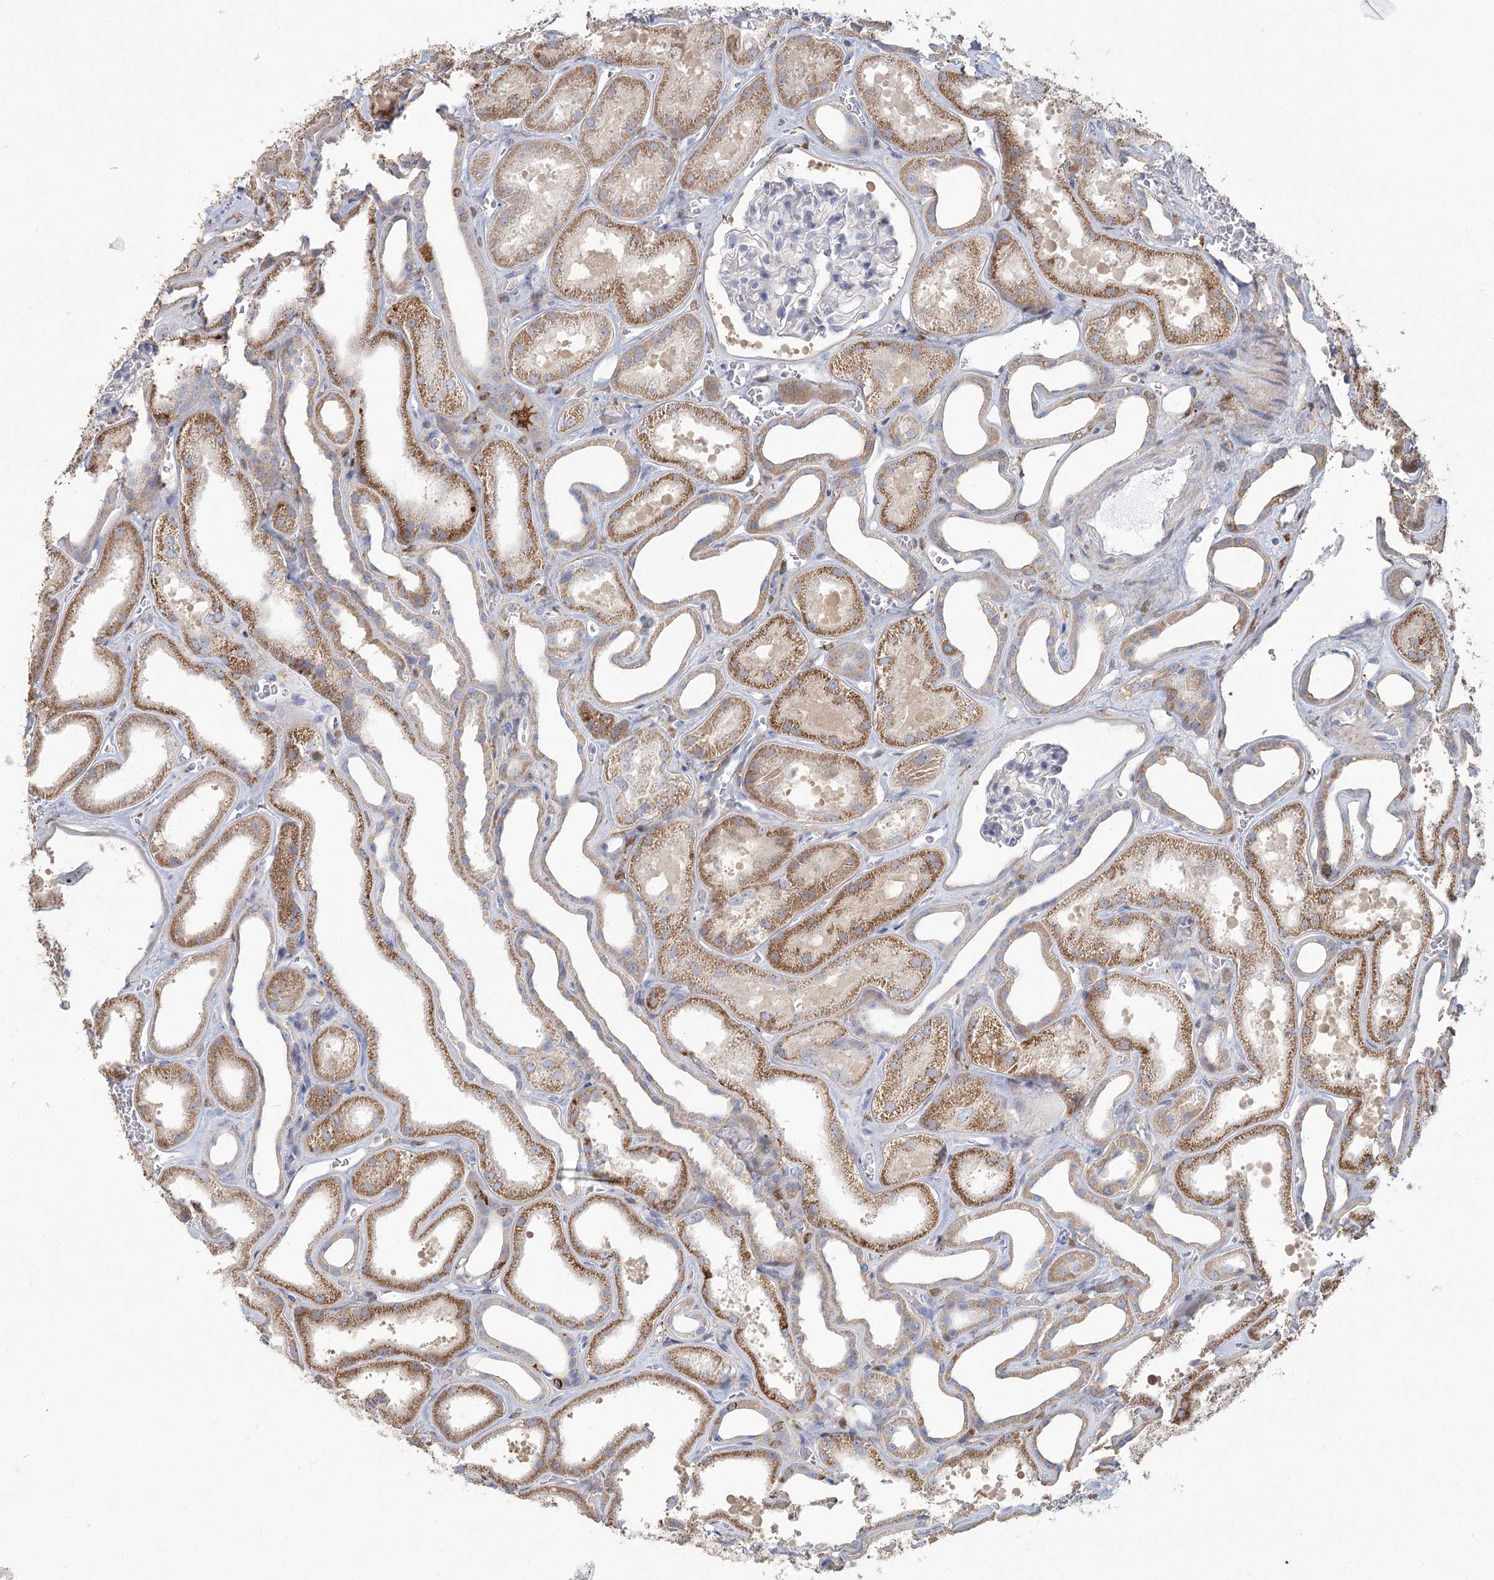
{"staining": {"intensity": "negative", "quantity": "none", "location": "none"}, "tissue": "kidney", "cell_type": "Cells in glomeruli", "image_type": "normal", "snomed": [{"axis": "morphology", "description": "Normal tissue, NOS"}, {"axis": "morphology", "description": "Adenocarcinoma, NOS"}, {"axis": "topography", "description": "Kidney"}], "caption": "Immunohistochemistry of normal human kidney shows no expression in cells in glomeruli. (Stains: DAB IHC with hematoxylin counter stain, Microscopy: brightfield microscopy at high magnification).", "gene": "CNTLN", "patient": {"sex": "female", "age": 68}}